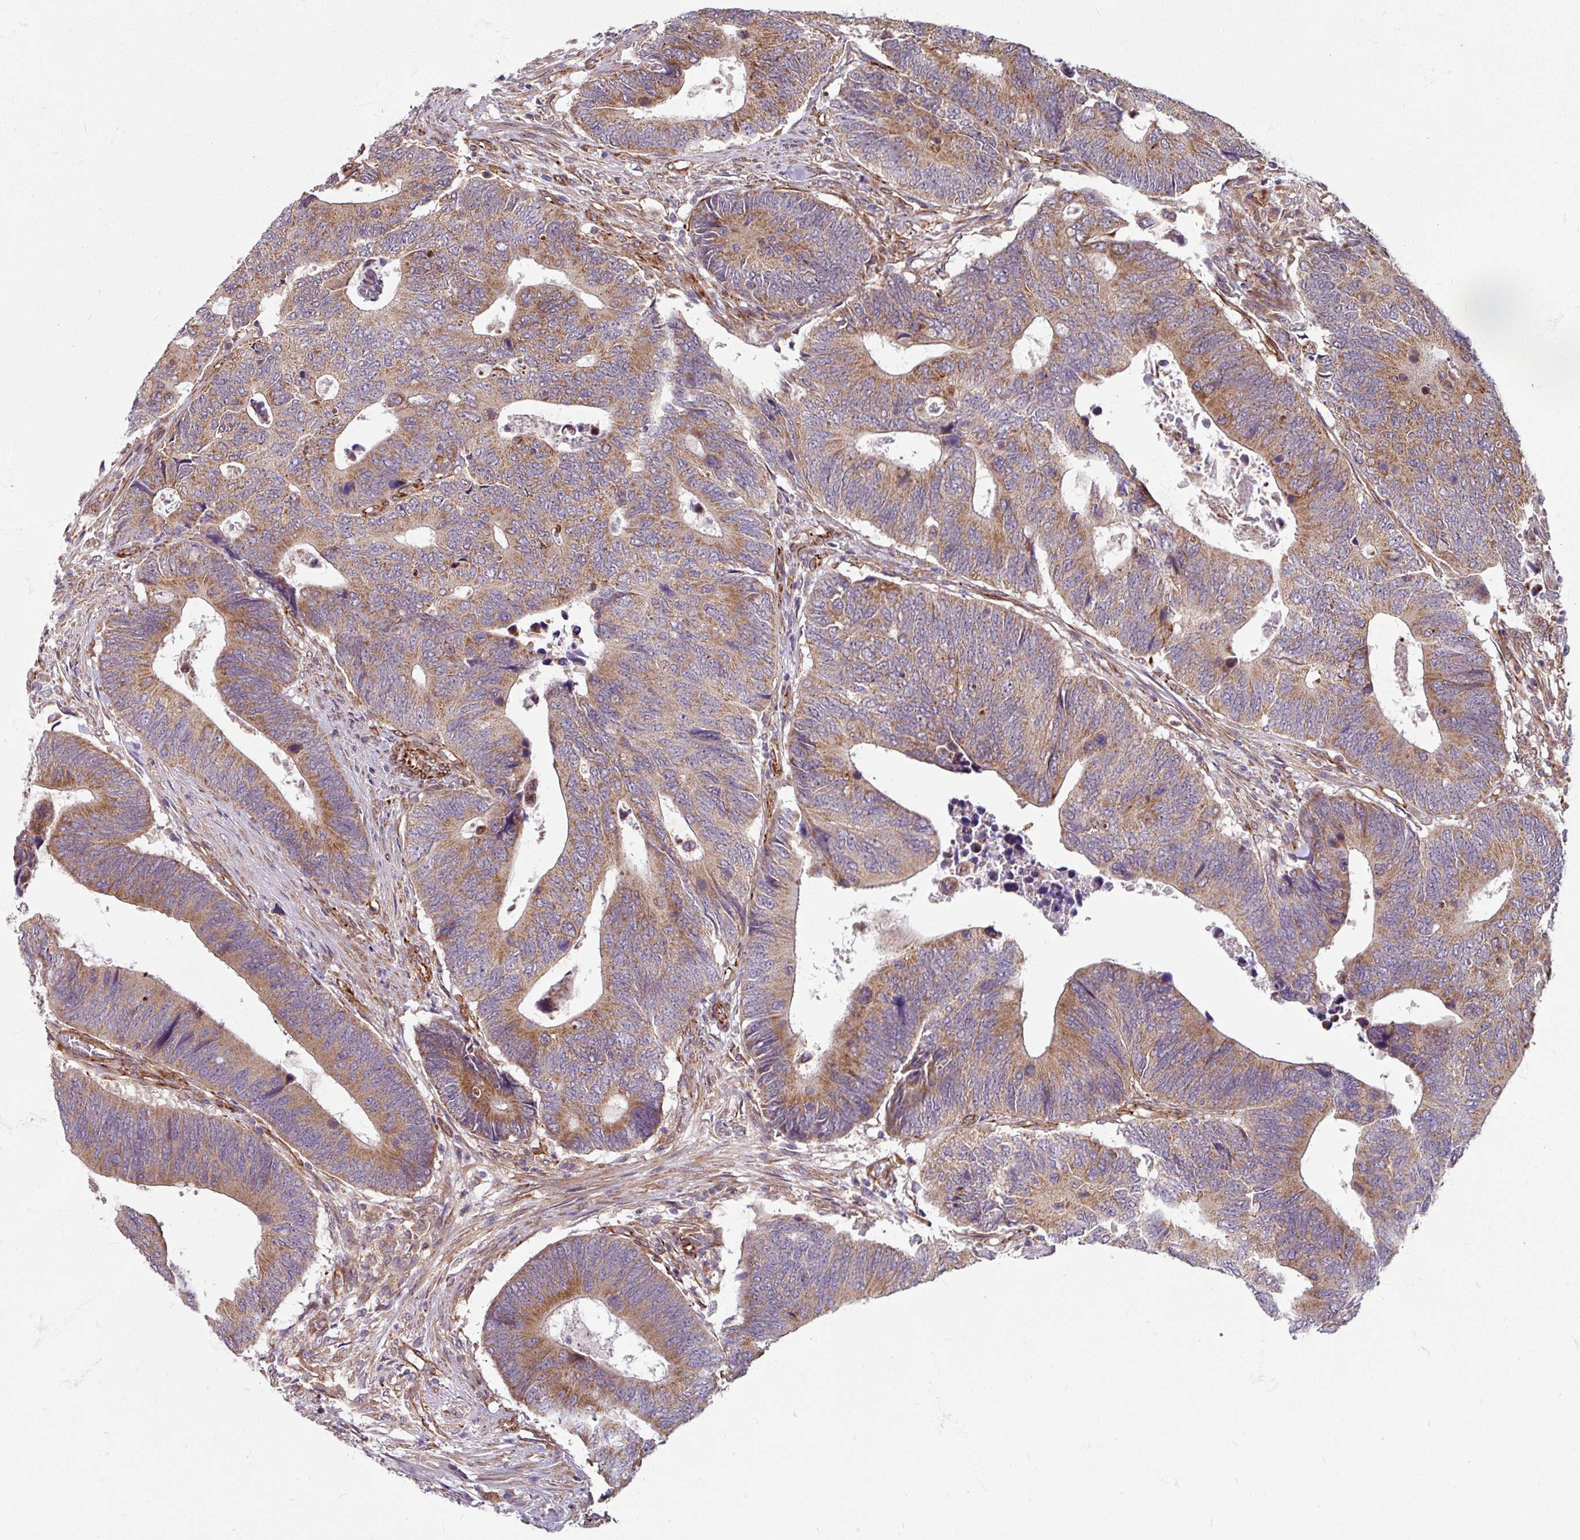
{"staining": {"intensity": "moderate", "quantity": ">75%", "location": "cytoplasmic/membranous"}, "tissue": "colorectal cancer", "cell_type": "Tumor cells", "image_type": "cancer", "snomed": [{"axis": "morphology", "description": "Adenocarcinoma, NOS"}, {"axis": "topography", "description": "Colon"}], "caption": "Immunohistochemistry micrograph of human colorectal adenocarcinoma stained for a protein (brown), which displays medium levels of moderate cytoplasmic/membranous expression in approximately >75% of tumor cells.", "gene": "DAAM2", "patient": {"sex": "male", "age": 87}}